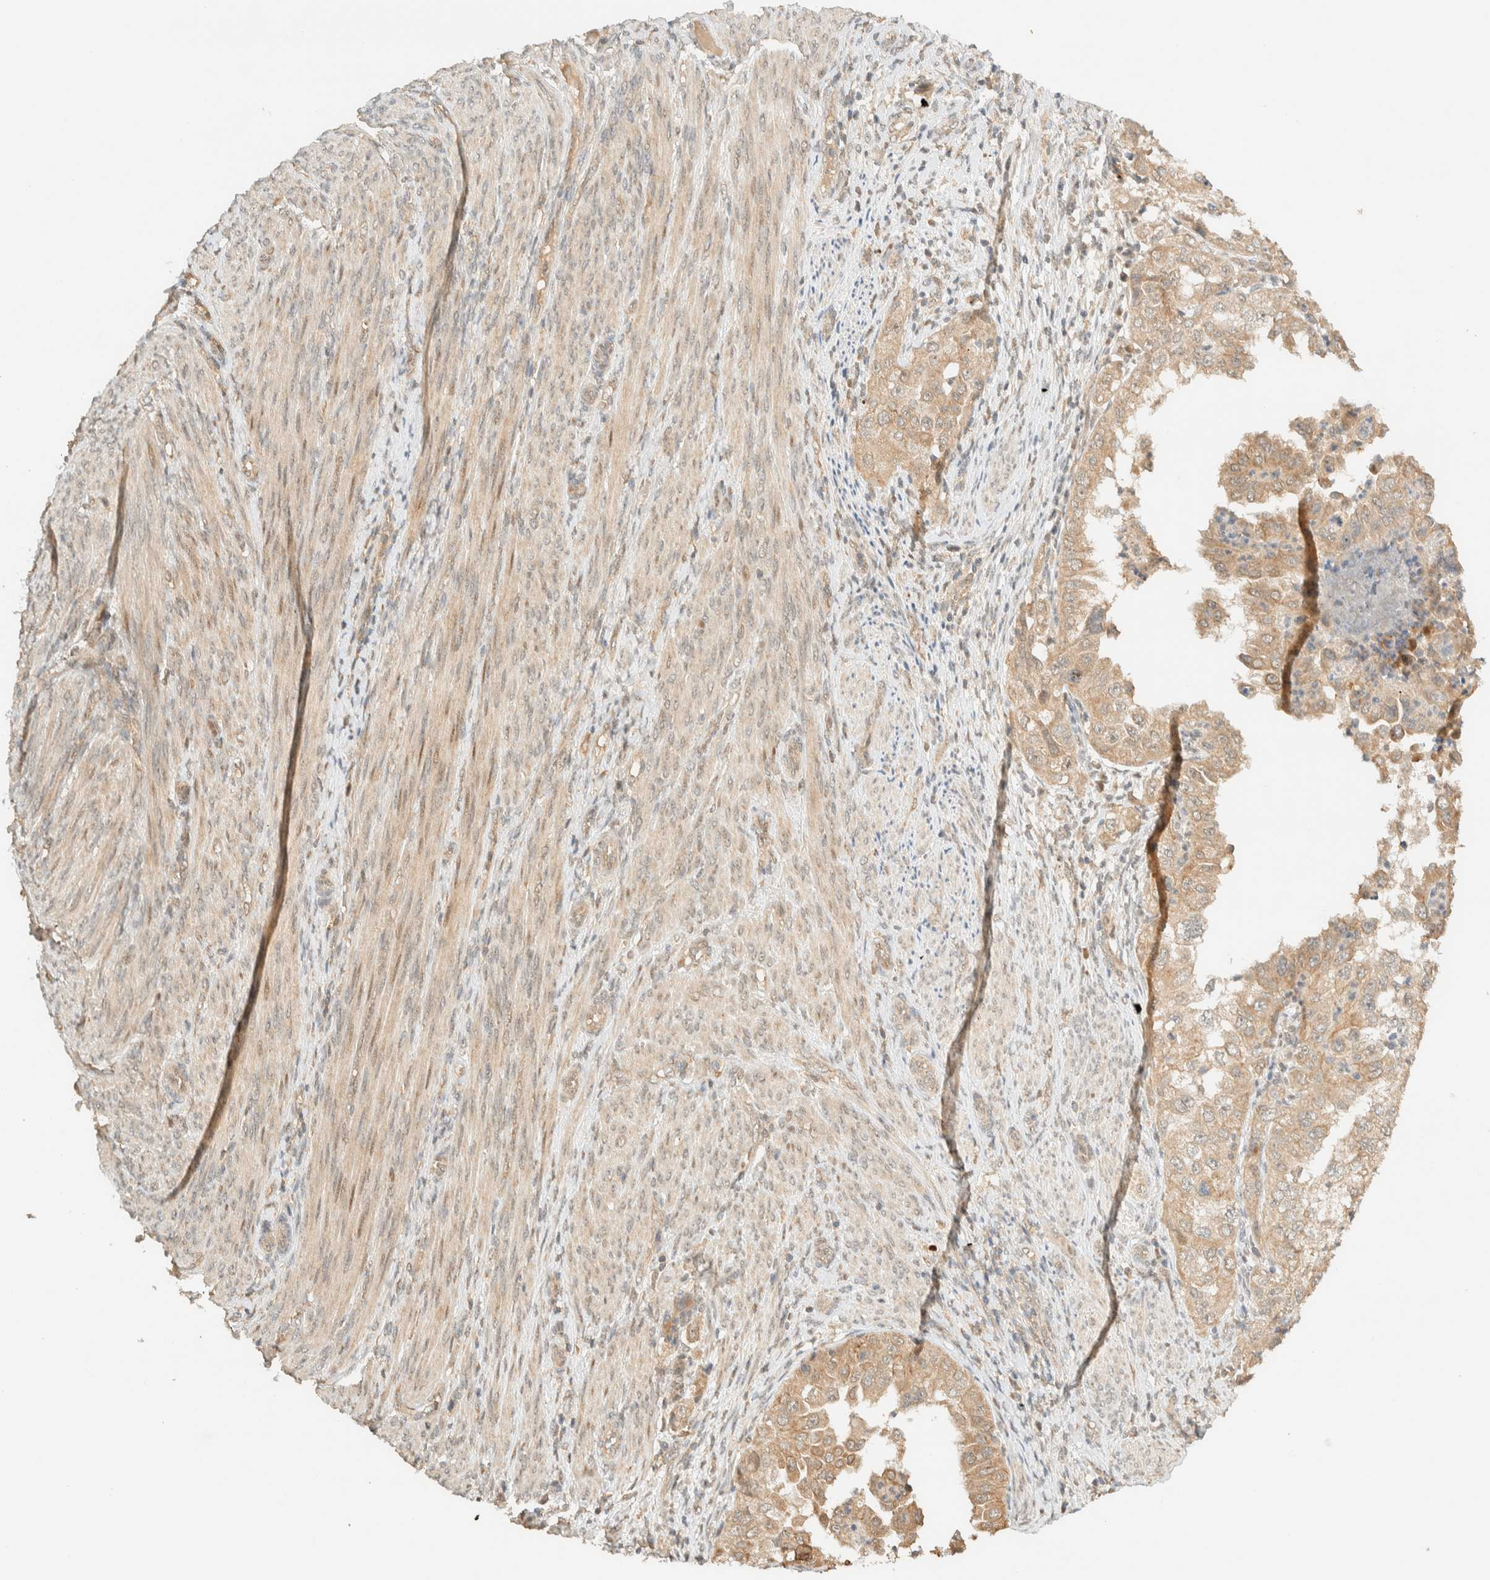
{"staining": {"intensity": "moderate", "quantity": ">75%", "location": "cytoplasmic/membranous"}, "tissue": "endometrial cancer", "cell_type": "Tumor cells", "image_type": "cancer", "snomed": [{"axis": "morphology", "description": "Adenocarcinoma, NOS"}, {"axis": "topography", "description": "Endometrium"}], "caption": "This is a micrograph of immunohistochemistry staining of adenocarcinoma (endometrial), which shows moderate staining in the cytoplasmic/membranous of tumor cells.", "gene": "ZBTB34", "patient": {"sex": "female", "age": 85}}